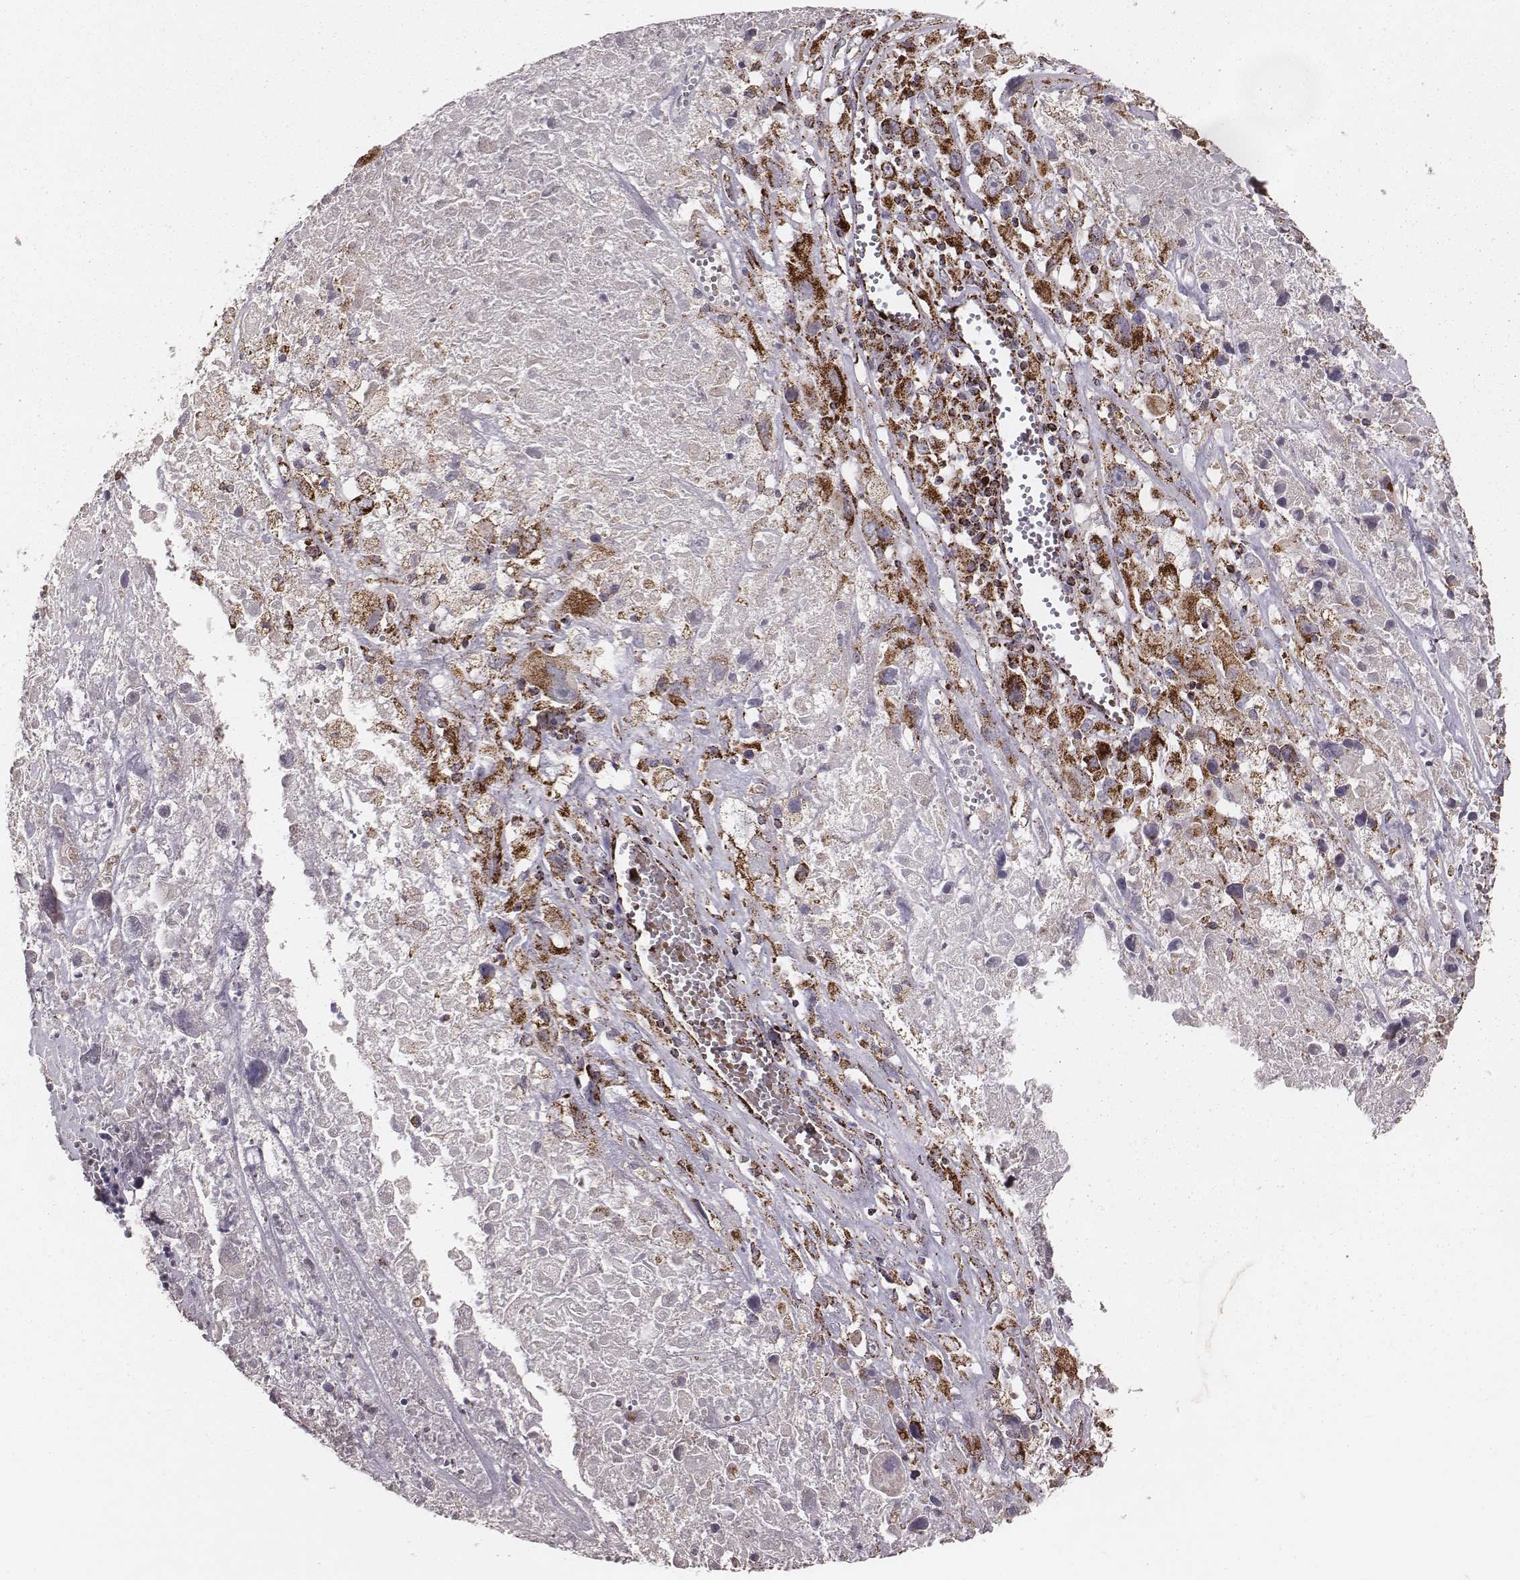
{"staining": {"intensity": "strong", "quantity": ">75%", "location": "cytoplasmic/membranous"}, "tissue": "melanoma", "cell_type": "Tumor cells", "image_type": "cancer", "snomed": [{"axis": "morphology", "description": "Malignant melanoma, Metastatic site"}, {"axis": "topography", "description": "Lymph node"}], "caption": "This photomicrograph displays immunohistochemistry (IHC) staining of human malignant melanoma (metastatic site), with high strong cytoplasmic/membranous staining in about >75% of tumor cells.", "gene": "TUFM", "patient": {"sex": "male", "age": 50}}